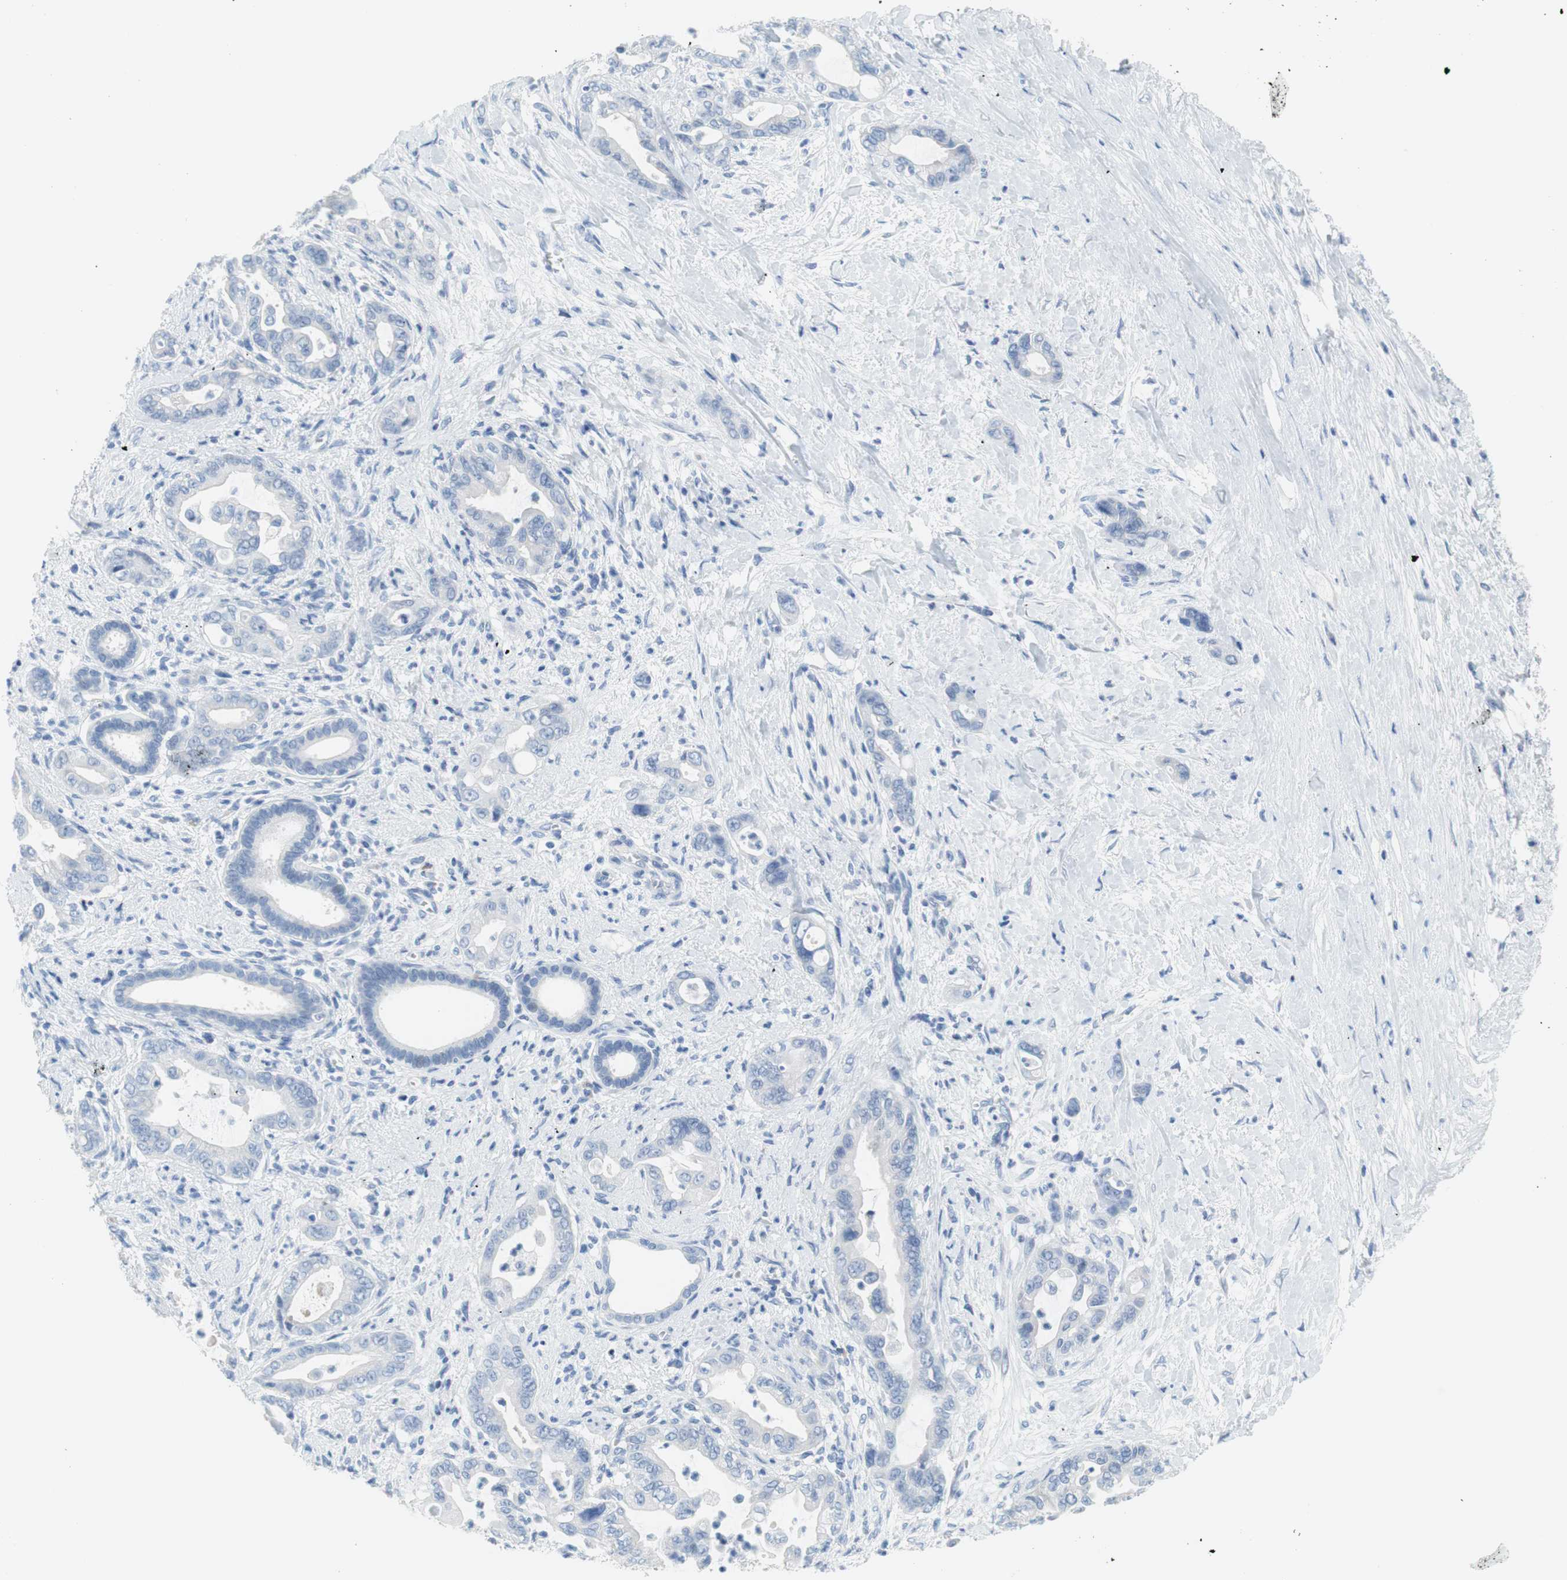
{"staining": {"intensity": "negative", "quantity": "none", "location": "none"}, "tissue": "pancreatic cancer", "cell_type": "Tumor cells", "image_type": "cancer", "snomed": [{"axis": "morphology", "description": "Adenocarcinoma, NOS"}, {"axis": "topography", "description": "Pancreas"}], "caption": "High power microscopy micrograph of an IHC histopathology image of pancreatic cancer, revealing no significant positivity in tumor cells.", "gene": "MYH1", "patient": {"sex": "male", "age": 70}}